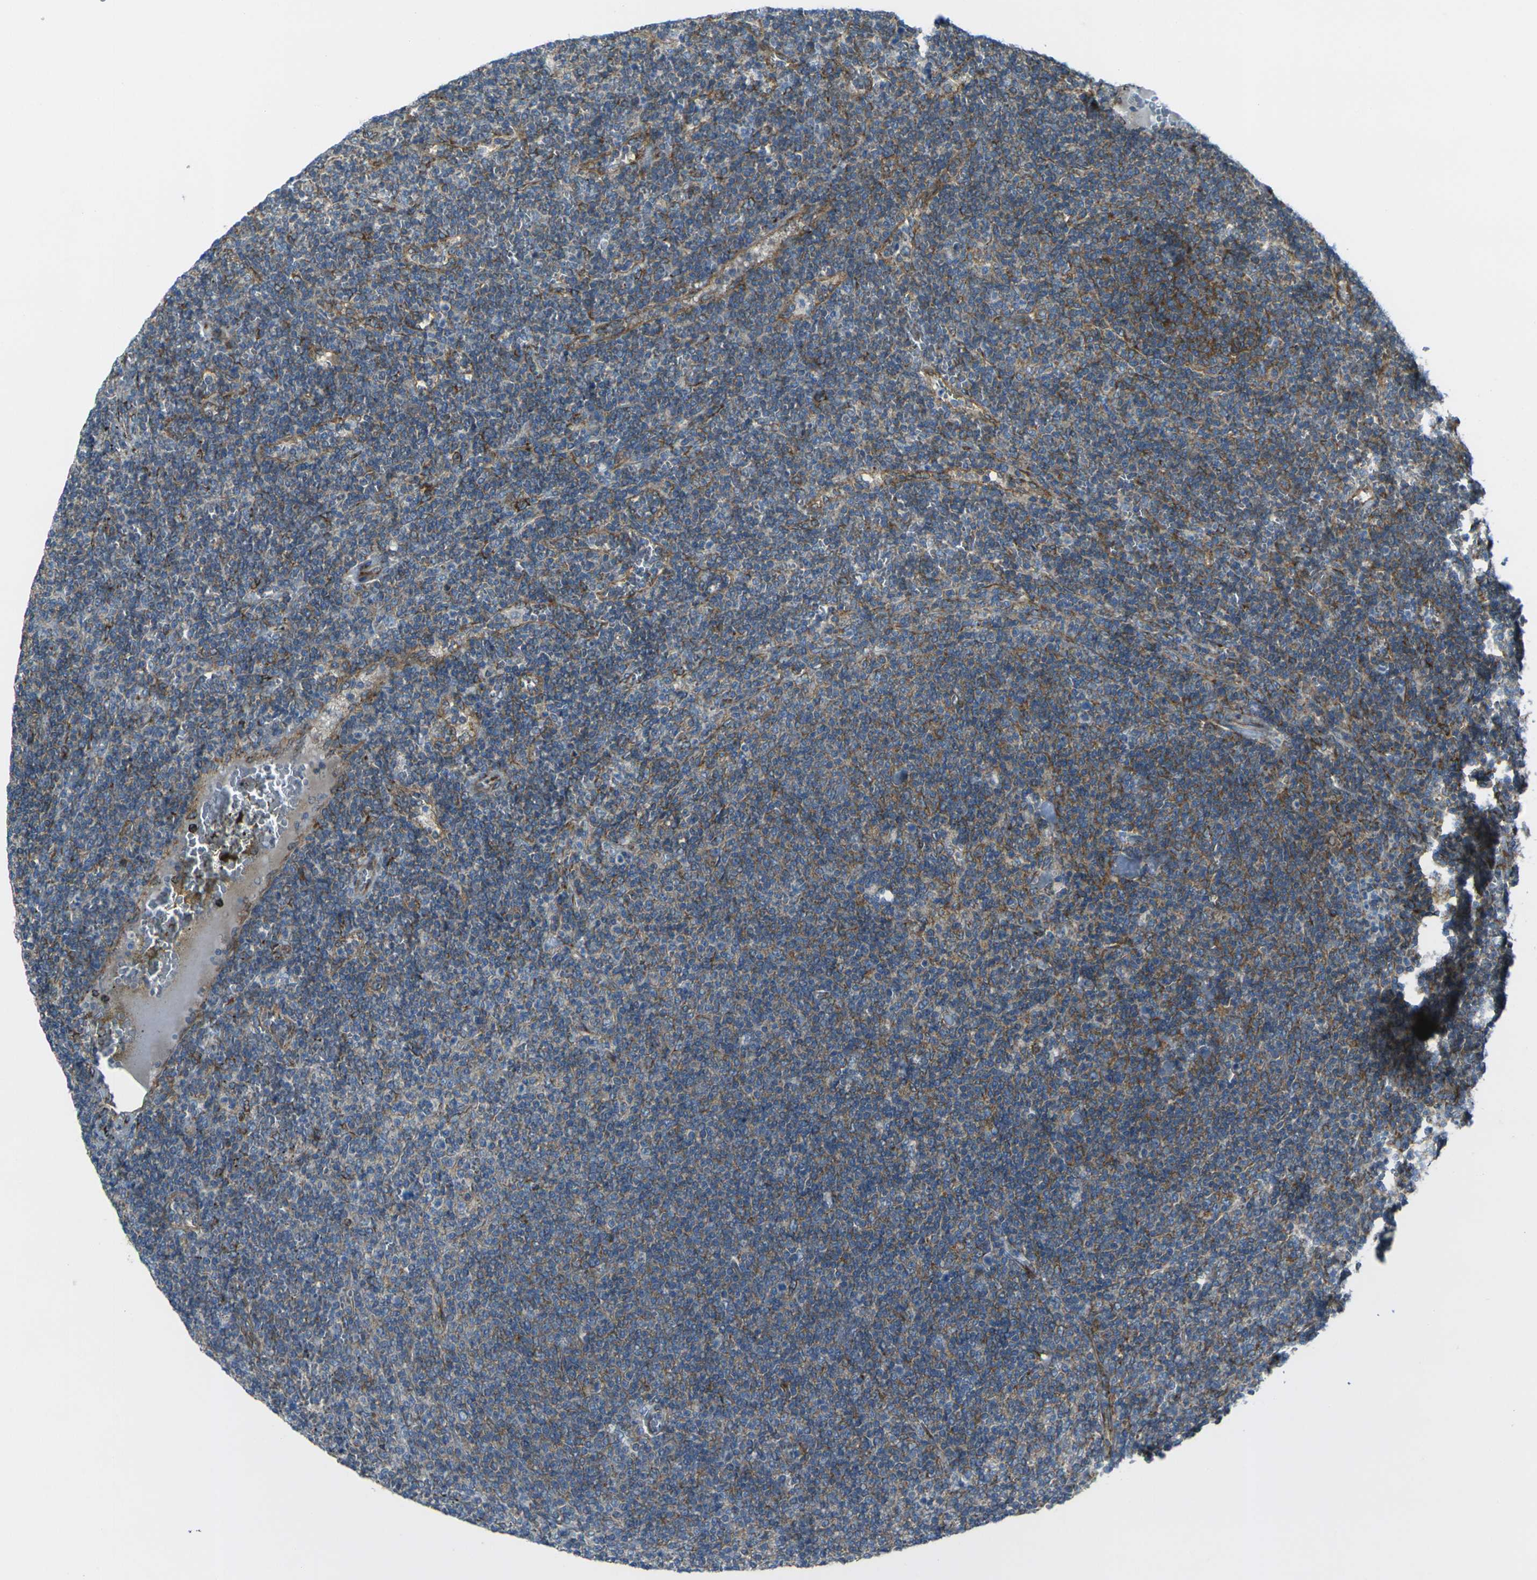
{"staining": {"intensity": "moderate", "quantity": "<25%", "location": "cytoplasmic/membranous"}, "tissue": "lymphoma", "cell_type": "Tumor cells", "image_type": "cancer", "snomed": [{"axis": "morphology", "description": "Malignant lymphoma, non-Hodgkin's type, Low grade"}, {"axis": "topography", "description": "Spleen"}], "caption": "Tumor cells reveal low levels of moderate cytoplasmic/membranous expression in approximately <25% of cells in human malignant lymphoma, non-Hodgkin's type (low-grade).", "gene": "CELSR2", "patient": {"sex": "female", "age": 50}}